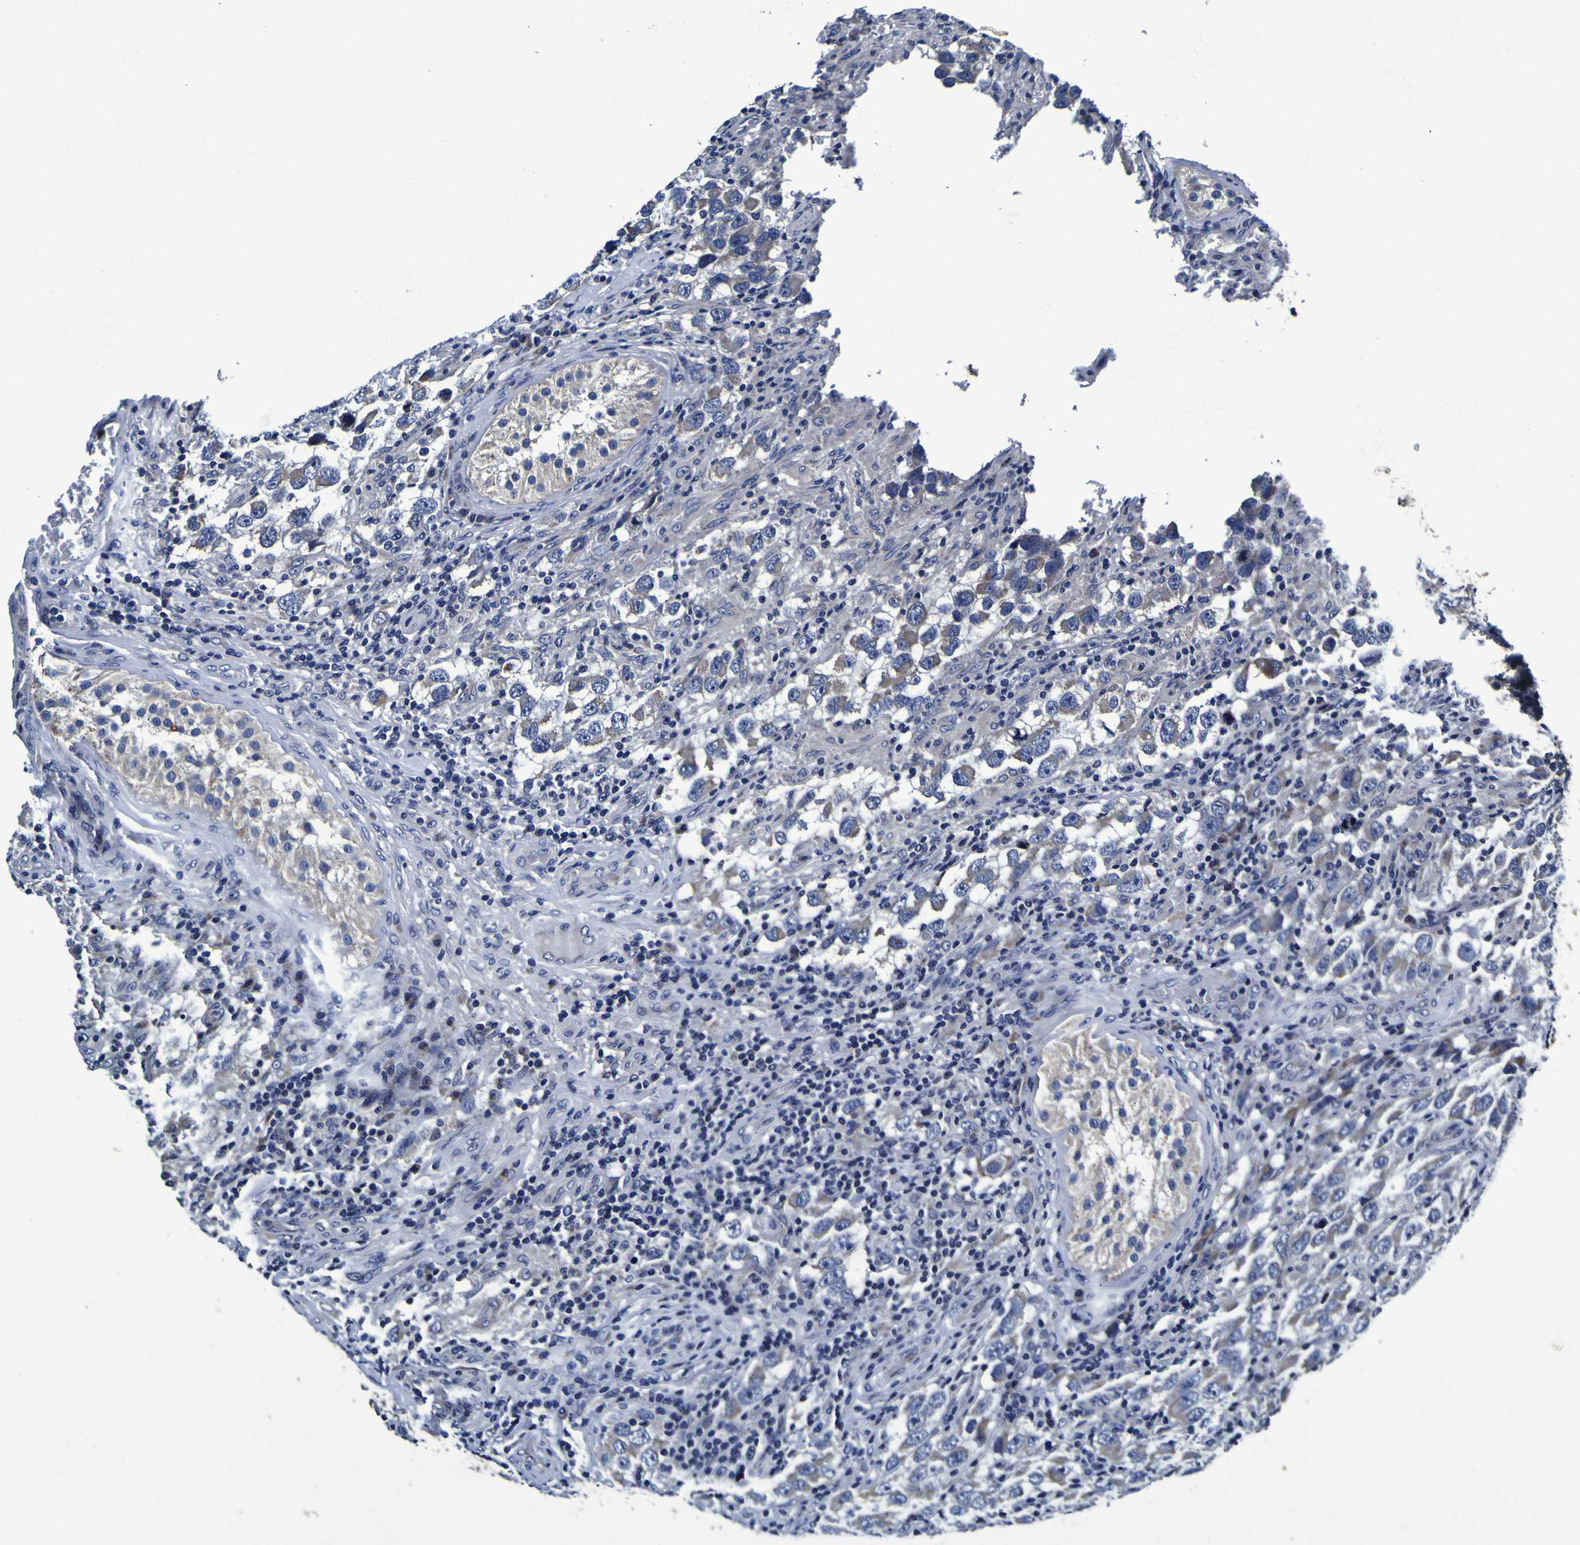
{"staining": {"intensity": "negative", "quantity": "none", "location": "none"}, "tissue": "testis cancer", "cell_type": "Tumor cells", "image_type": "cancer", "snomed": [{"axis": "morphology", "description": "Carcinoma, Embryonal, NOS"}, {"axis": "topography", "description": "Testis"}], "caption": "DAB (3,3'-diaminobenzidine) immunohistochemical staining of human testis cancer (embryonal carcinoma) displays no significant staining in tumor cells. (DAB IHC visualized using brightfield microscopy, high magnification).", "gene": "PANK4", "patient": {"sex": "male", "age": 21}}